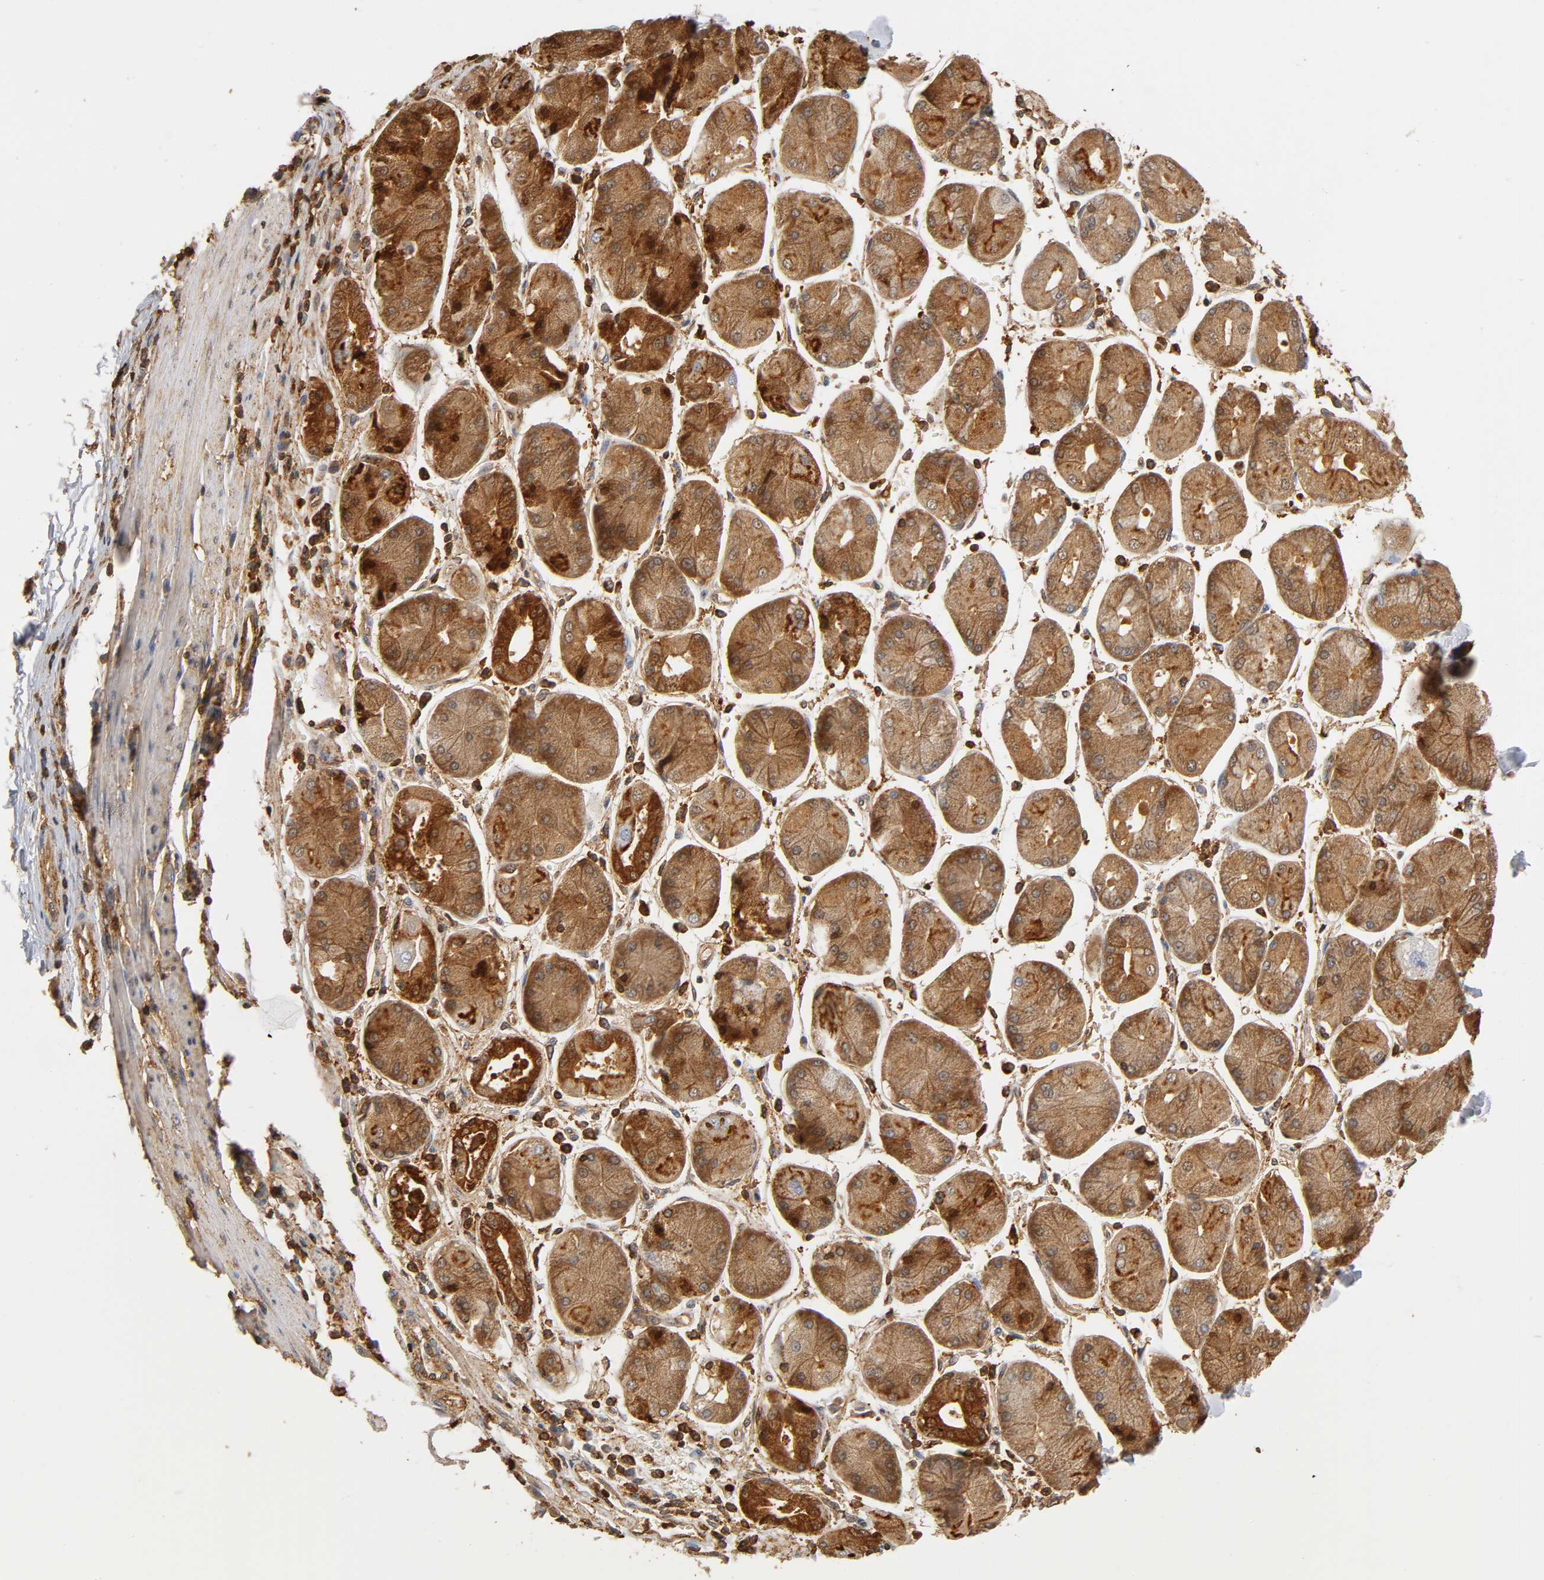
{"staining": {"intensity": "moderate", "quantity": ">75%", "location": "cytoplasmic/membranous"}, "tissue": "stomach cancer", "cell_type": "Tumor cells", "image_type": "cancer", "snomed": [{"axis": "morphology", "description": "Normal tissue, NOS"}, {"axis": "morphology", "description": "Adenocarcinoma, NOS"}, {"axis": "topography", "description": "Stomach, upper"}, {"axis": "topography", "description": "Stomach"}], "caption": "An IHC image of tumor tissue is shown. Protein staining in brown highlights moderate cytoplasmic/membranous positivity in stomach cancer within tumor cells. (IHC, brightfield microscopy, high magnification).", "gene": "ANXA11", "patient": {"sex": "male", "age": 59}}